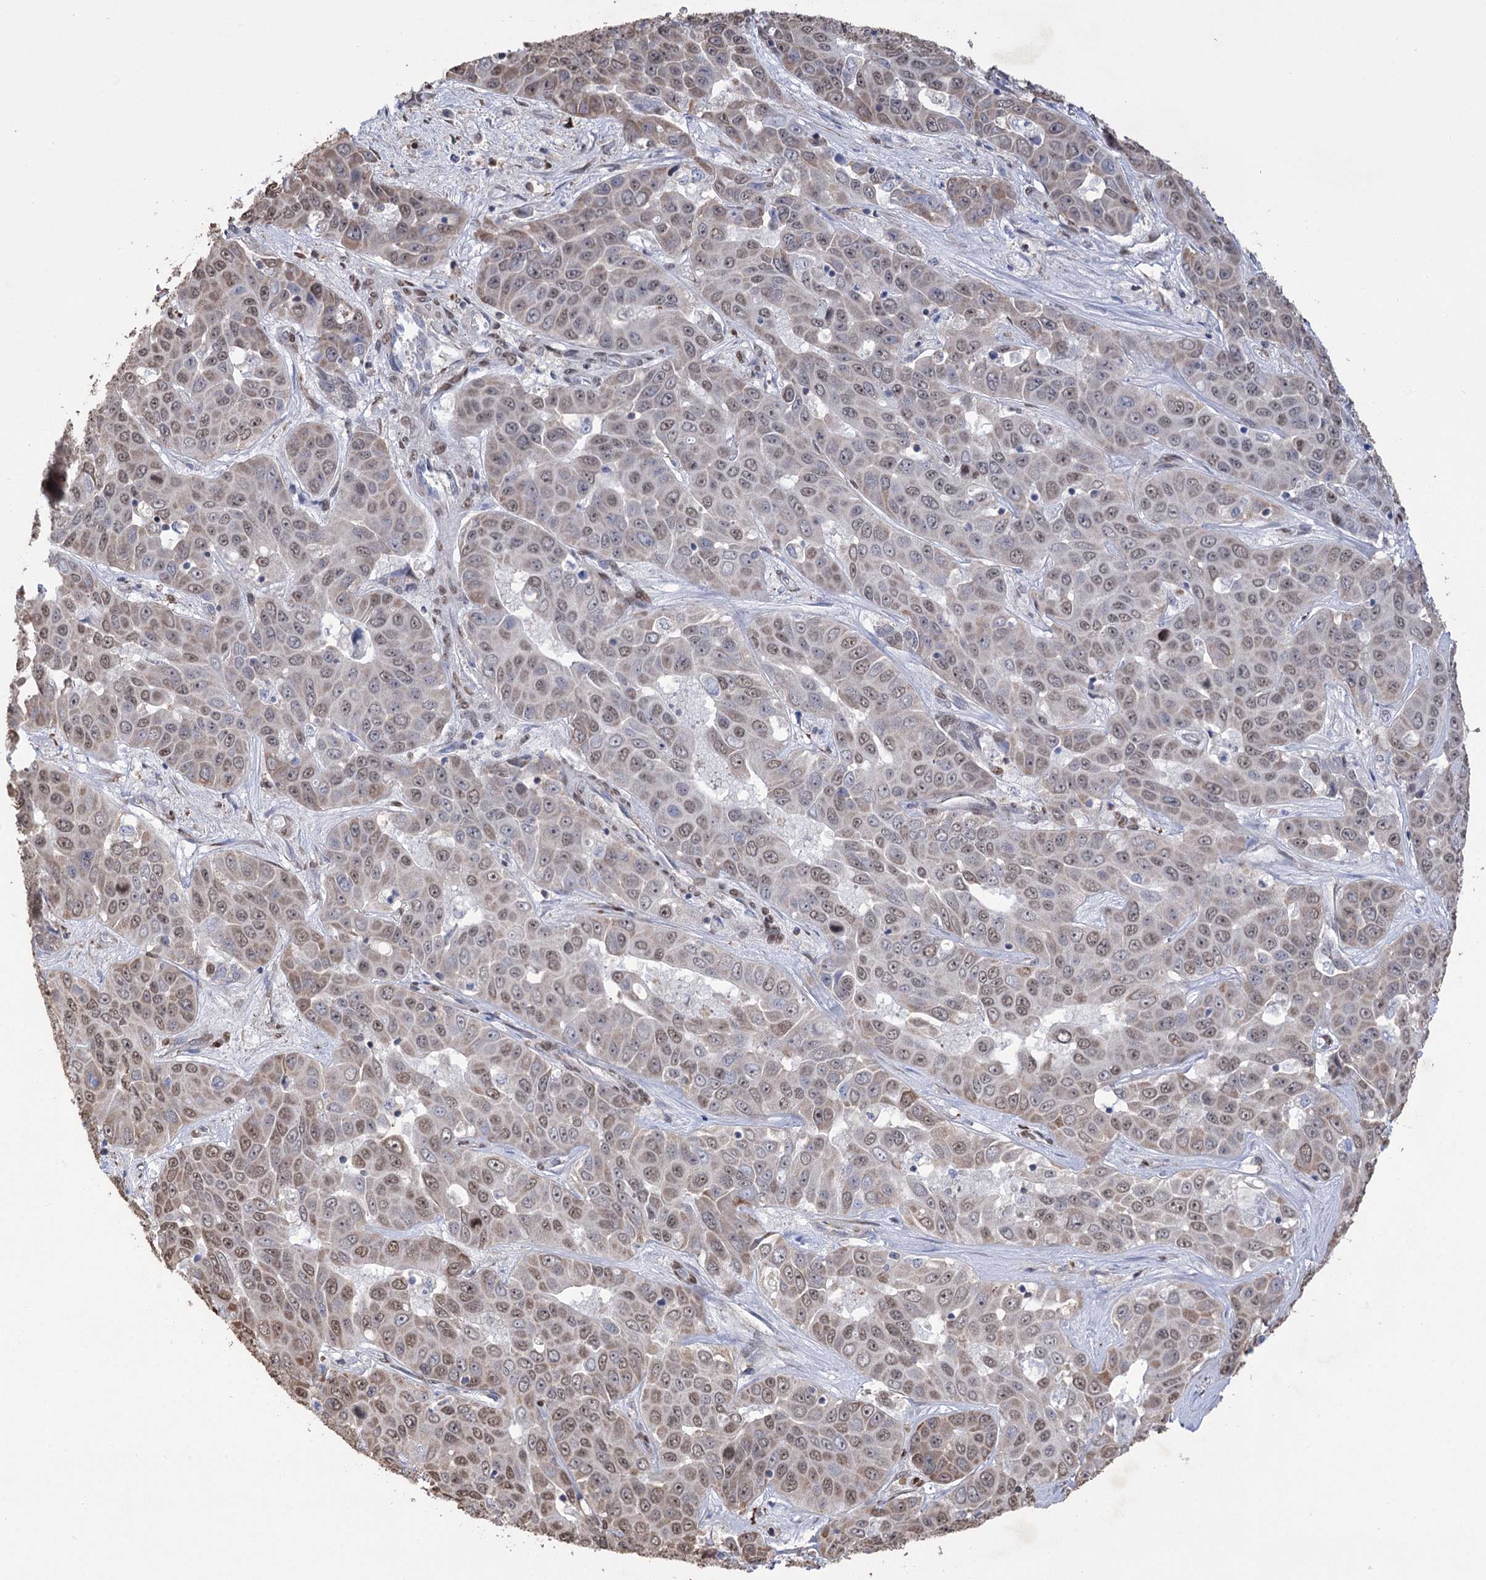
{"staining": {"intensity": "moderate", "quantity": ">75%", "location": "nuclear"}, "tissue": "liver cancer", "cell_type": "Tumor cells", "image_type": "cancer", "snomed": [{"axis": "morphology", "description": "Cholangiocarcinoma"}, {"axis": "topography", "description": "Liver"}], "caption": "IHC (DAB) staining of liver cancer displays moderate nuclear protein staining in about >75% of tumor cells.", "gene": "NFU1", "patient": {"sex": "female", "age": 52}}